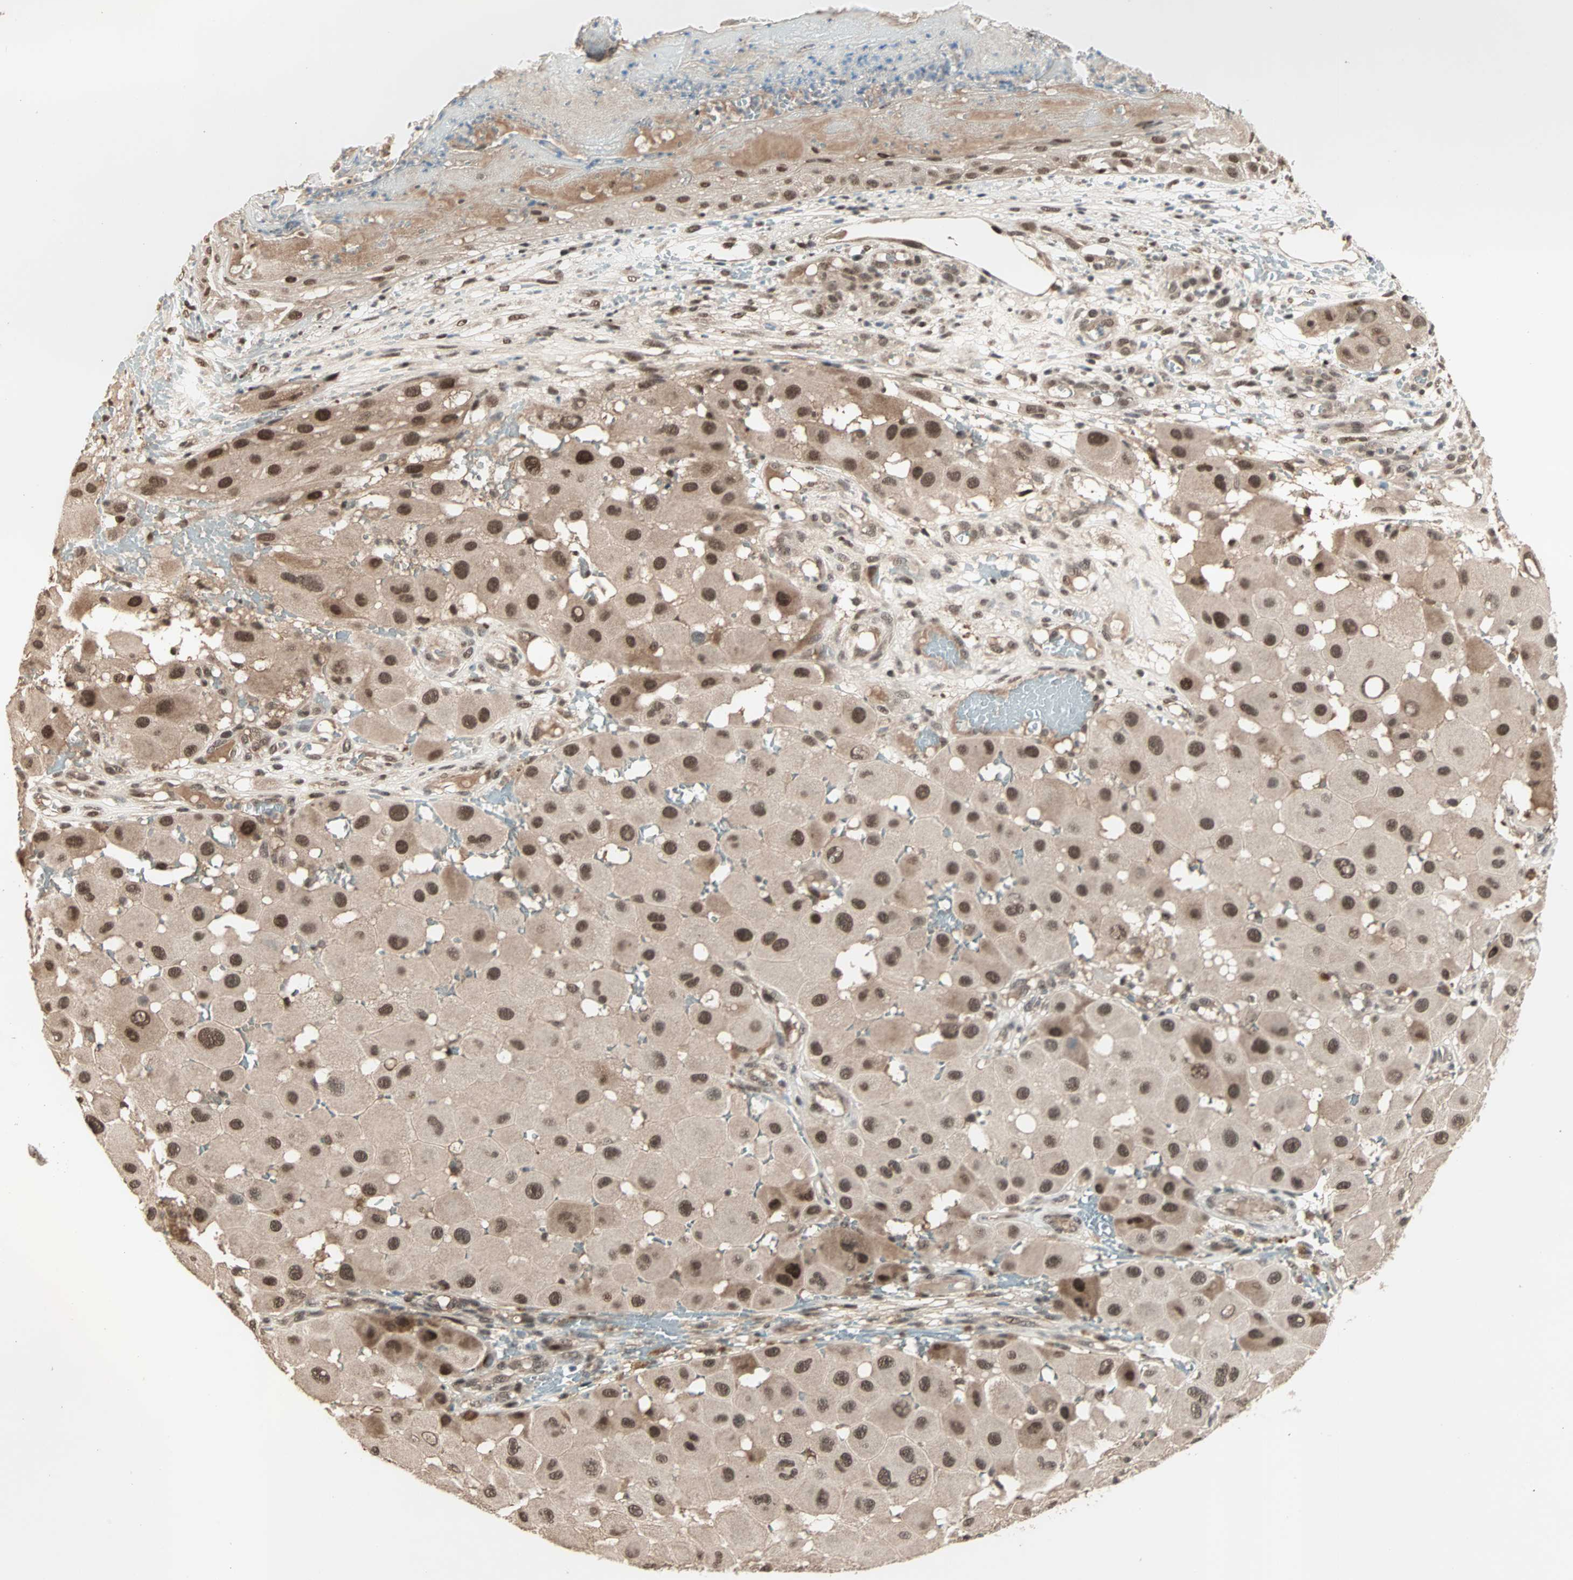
{"staining": {"intensity": "moderate", "quantity": ">75%", "location": "nuclear"}, "tissue": "melanoma", "cell_type": "Tumor cells", "image_type": "cancer", "snomed": [{"axis": "morphology", "description": "Malignant melanoma, NOS"}, {"axis": "topography", "description": "Skin"}], "caption": "IHC histopathology image of neoplastic tissue: melanoma stained using IHC exhibits medium levels of moderate protein expression localized specifically in the nuclear of tumor cells, appearing as a nuclear brown color.", "gene": "ZNF701", "patient": {"sex": "female", "age": 81}}